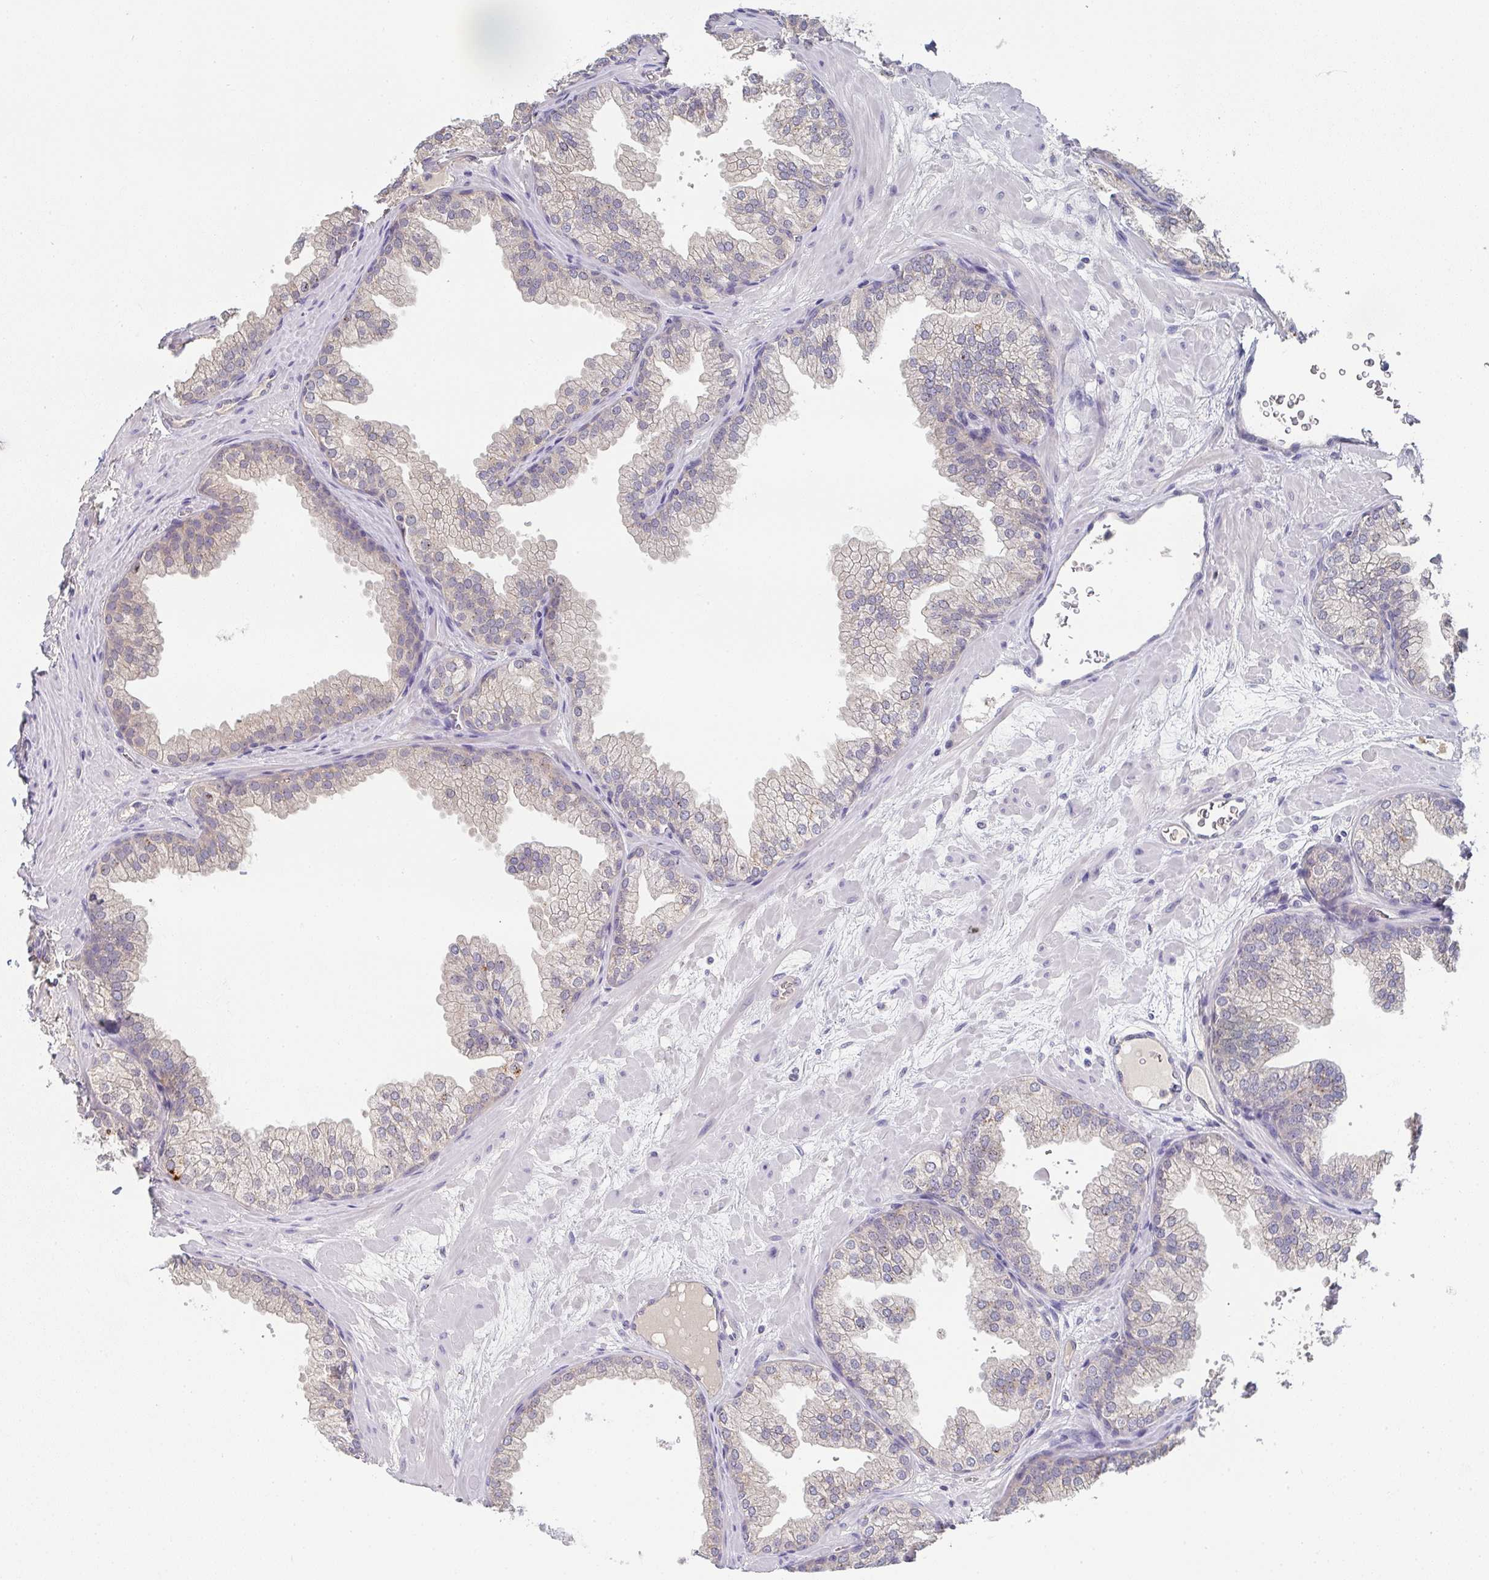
{"staining": {"intensity": "weak", "quantity": "<25%", "location": "cytoplasmic/membranous"}, "tissue": "prostate", "cell_type": "Glandular cells", "image_type": "normal", "snomed": [{"axis": "morphology", "description": "Normal tissue, NOS"}, {"axis": "topography", "description": "Prostate"}], "caption": "An IHC histopathology image of benign prostate is shown. There is no staining in glandular cells of prostate.", "gene": "CHMP5", "patient": {"sex": "male", "age": 37}}